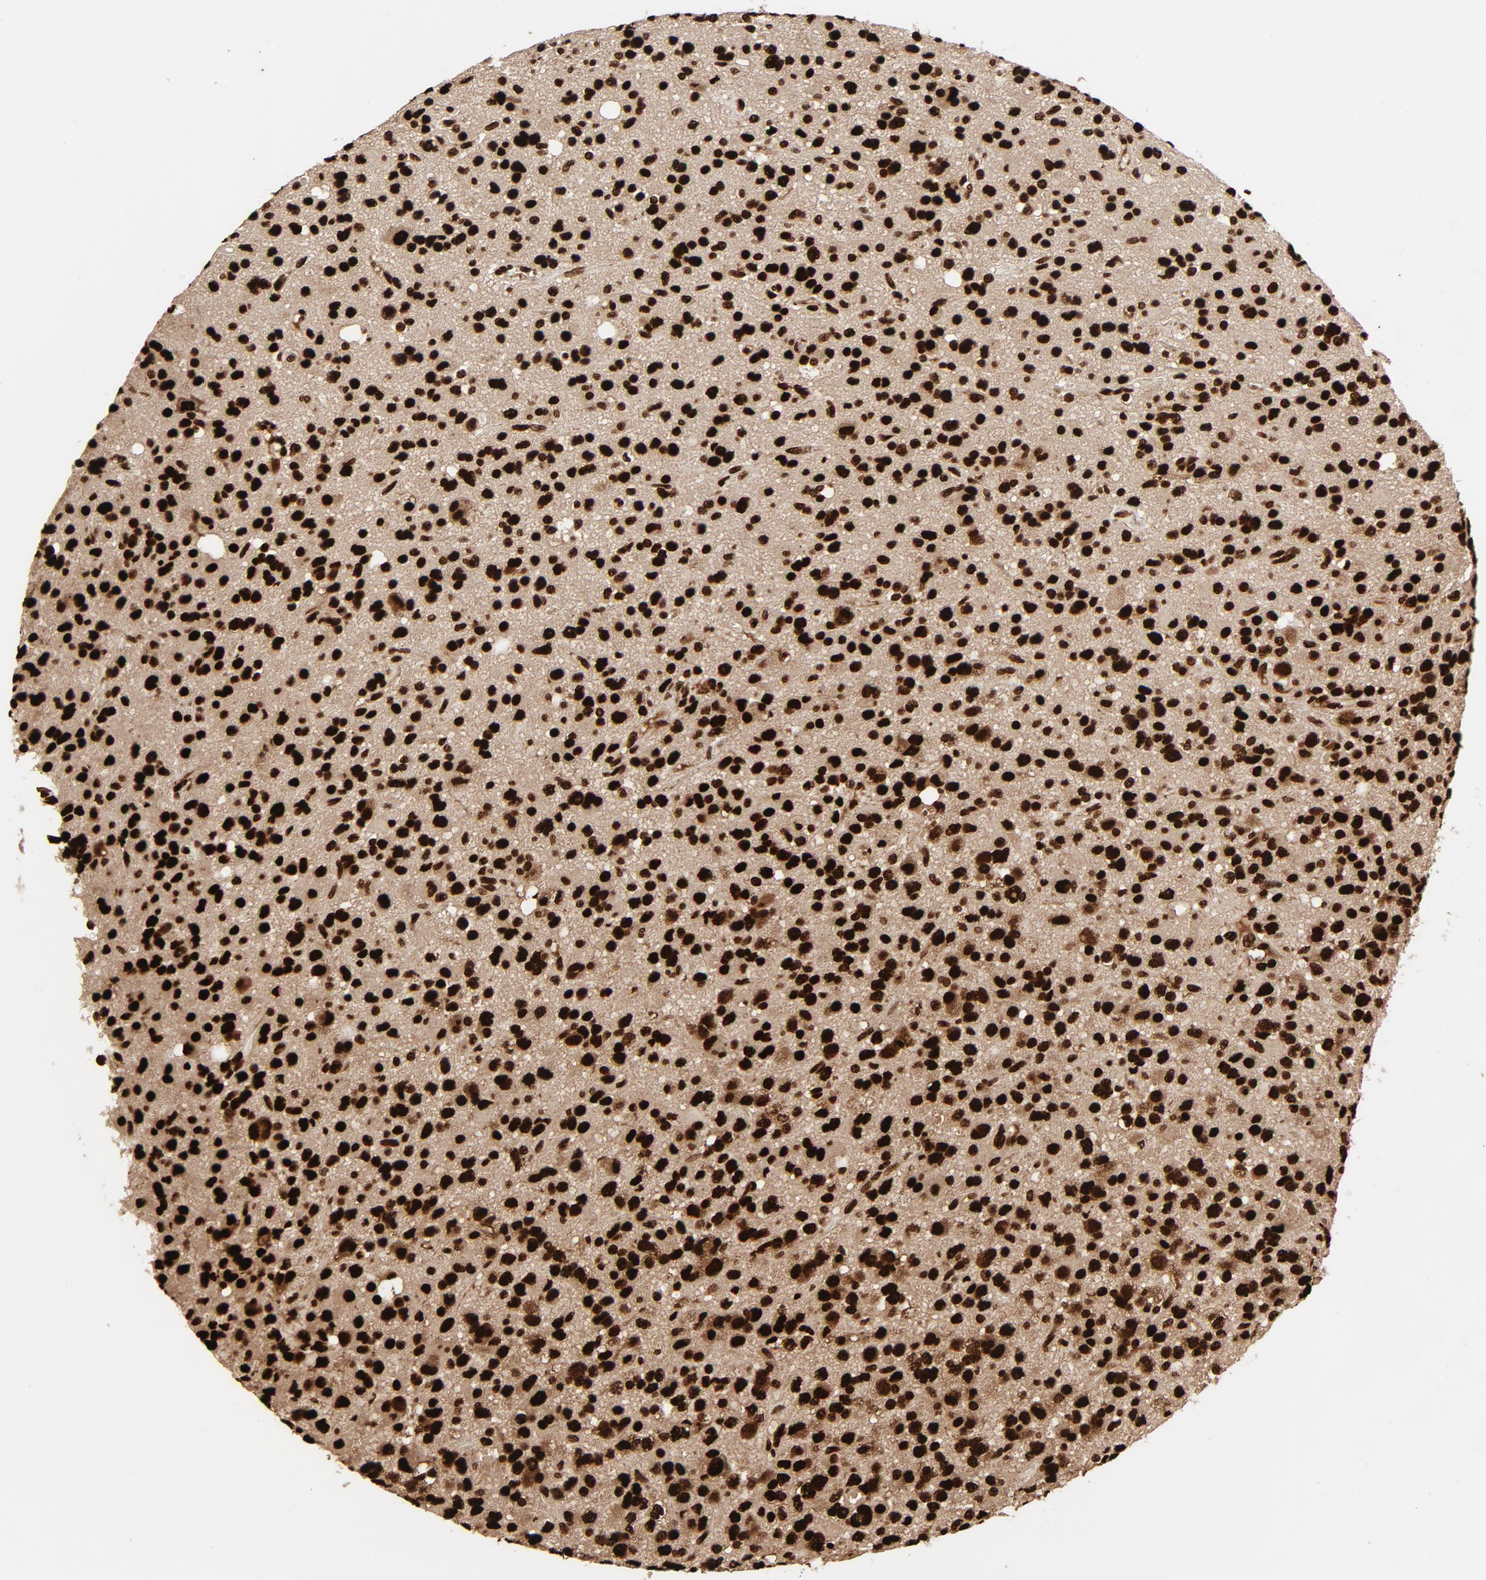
{"staining": {"intensity": "strong", "quantity": ">75%", "location": "nuclear"}, "tissue": "glioma", "cell_type": "Tumor cells", "image_type": "cancer", "snomed": [{"axis": "morphology", "description": "Glioma, malignant, High grade"}, {"axis": "topography", "description": "Brain"}], "caption": "High-magnification brightfield microscopy of malignant glioma (high-grade) stained with DAB (brown) and counterstained with hematoxylin (blue). tumor cells exhibit strong nuclear positivity is seen in about>75% of cells. (IHC, brightfield microscopy, high magnification).", "gene": "TP53BP1", "patient": {"sex": "male", "age": 47}}